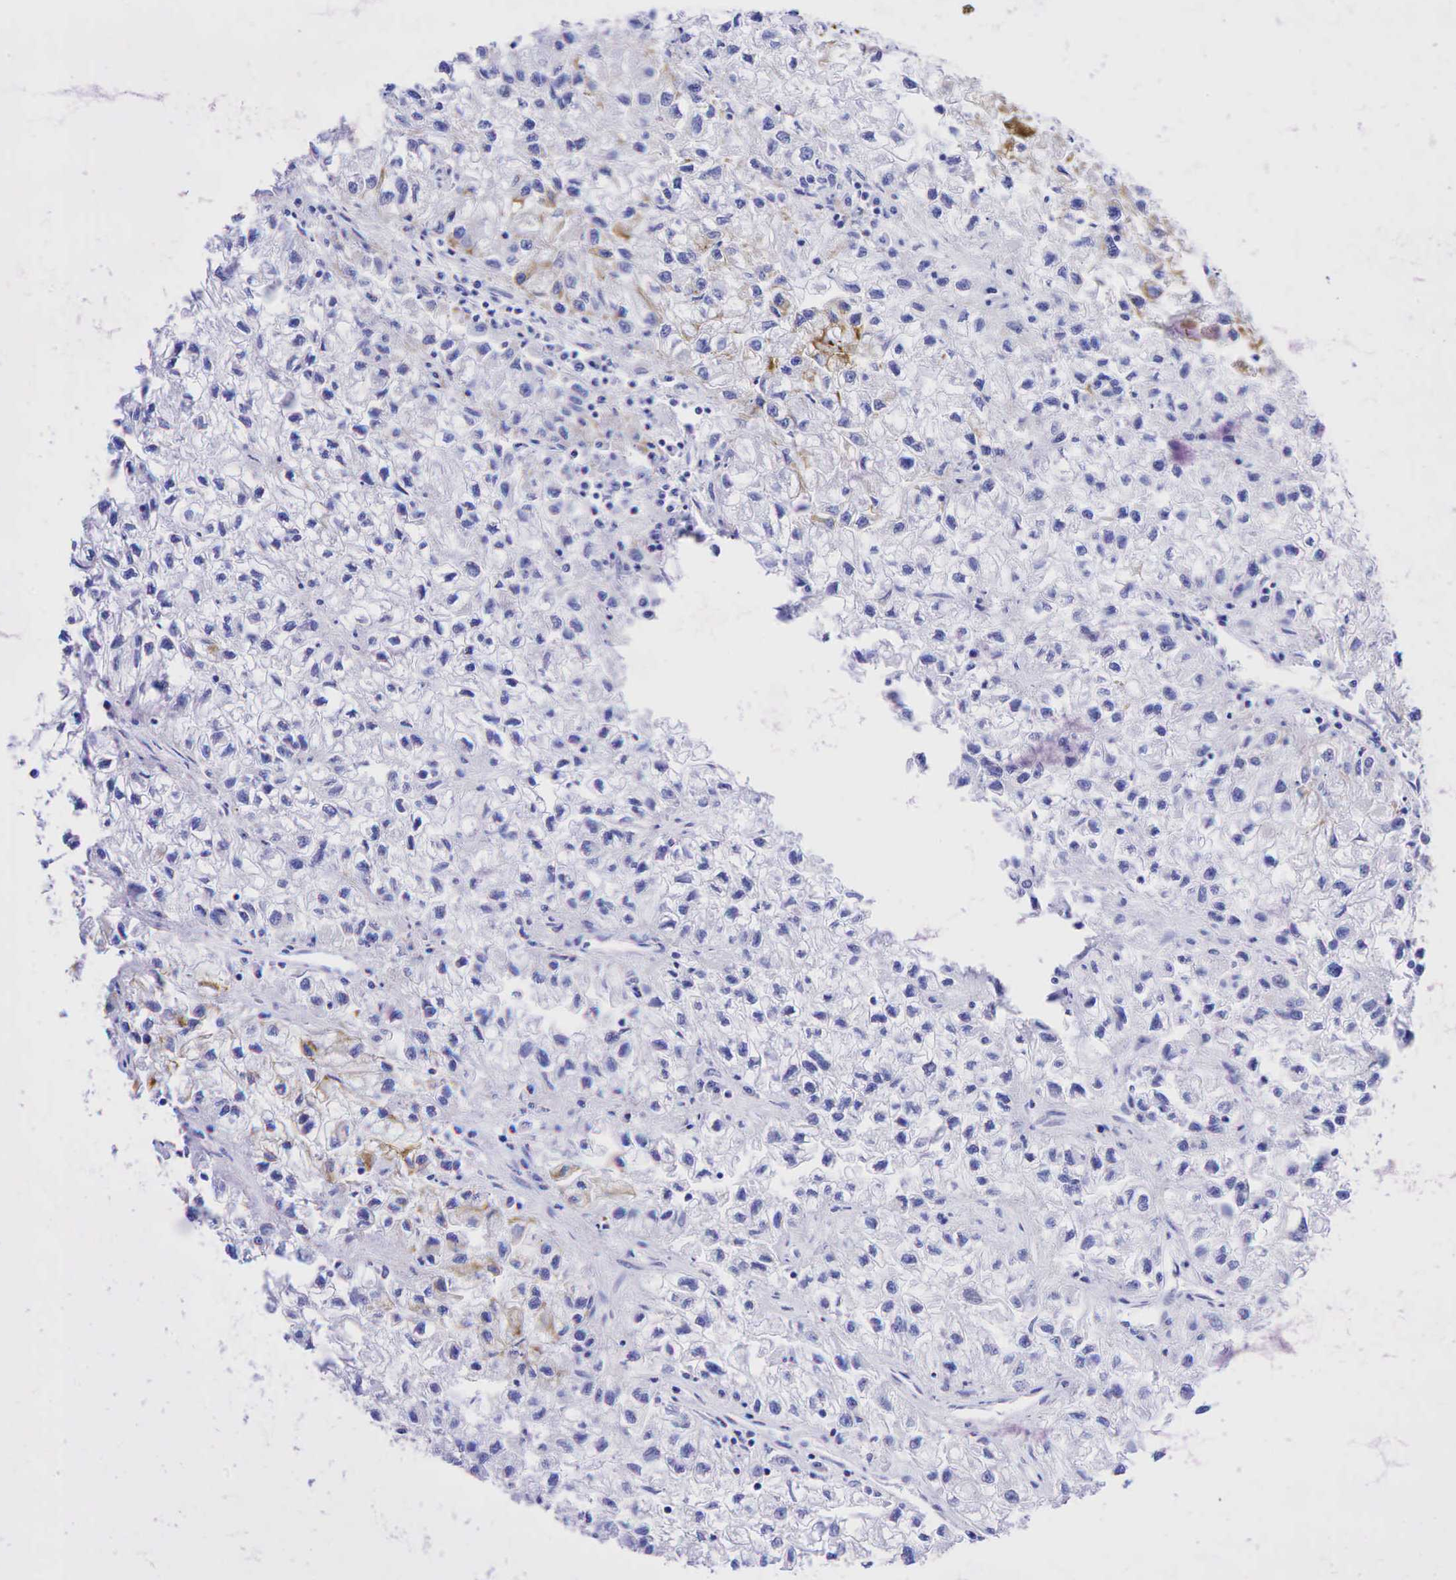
{"staining": {"intensity": "negative", "quantity": "none", "location": "none"}, "tissue": "renal cancer", "cell_type": "Tumor cells", "image_type": "cancer", "snomed": [{"axis": "morphology", "description": "Adenocarcinoma, NOS"}, {"axis": "topography", "description": "Kidney"}], "caption": "Tumor cells are negative for protein expression in human adenocarcinoma (renal).", "gene": "KRT19", "patient": {"sex": "male", "age": 59}}